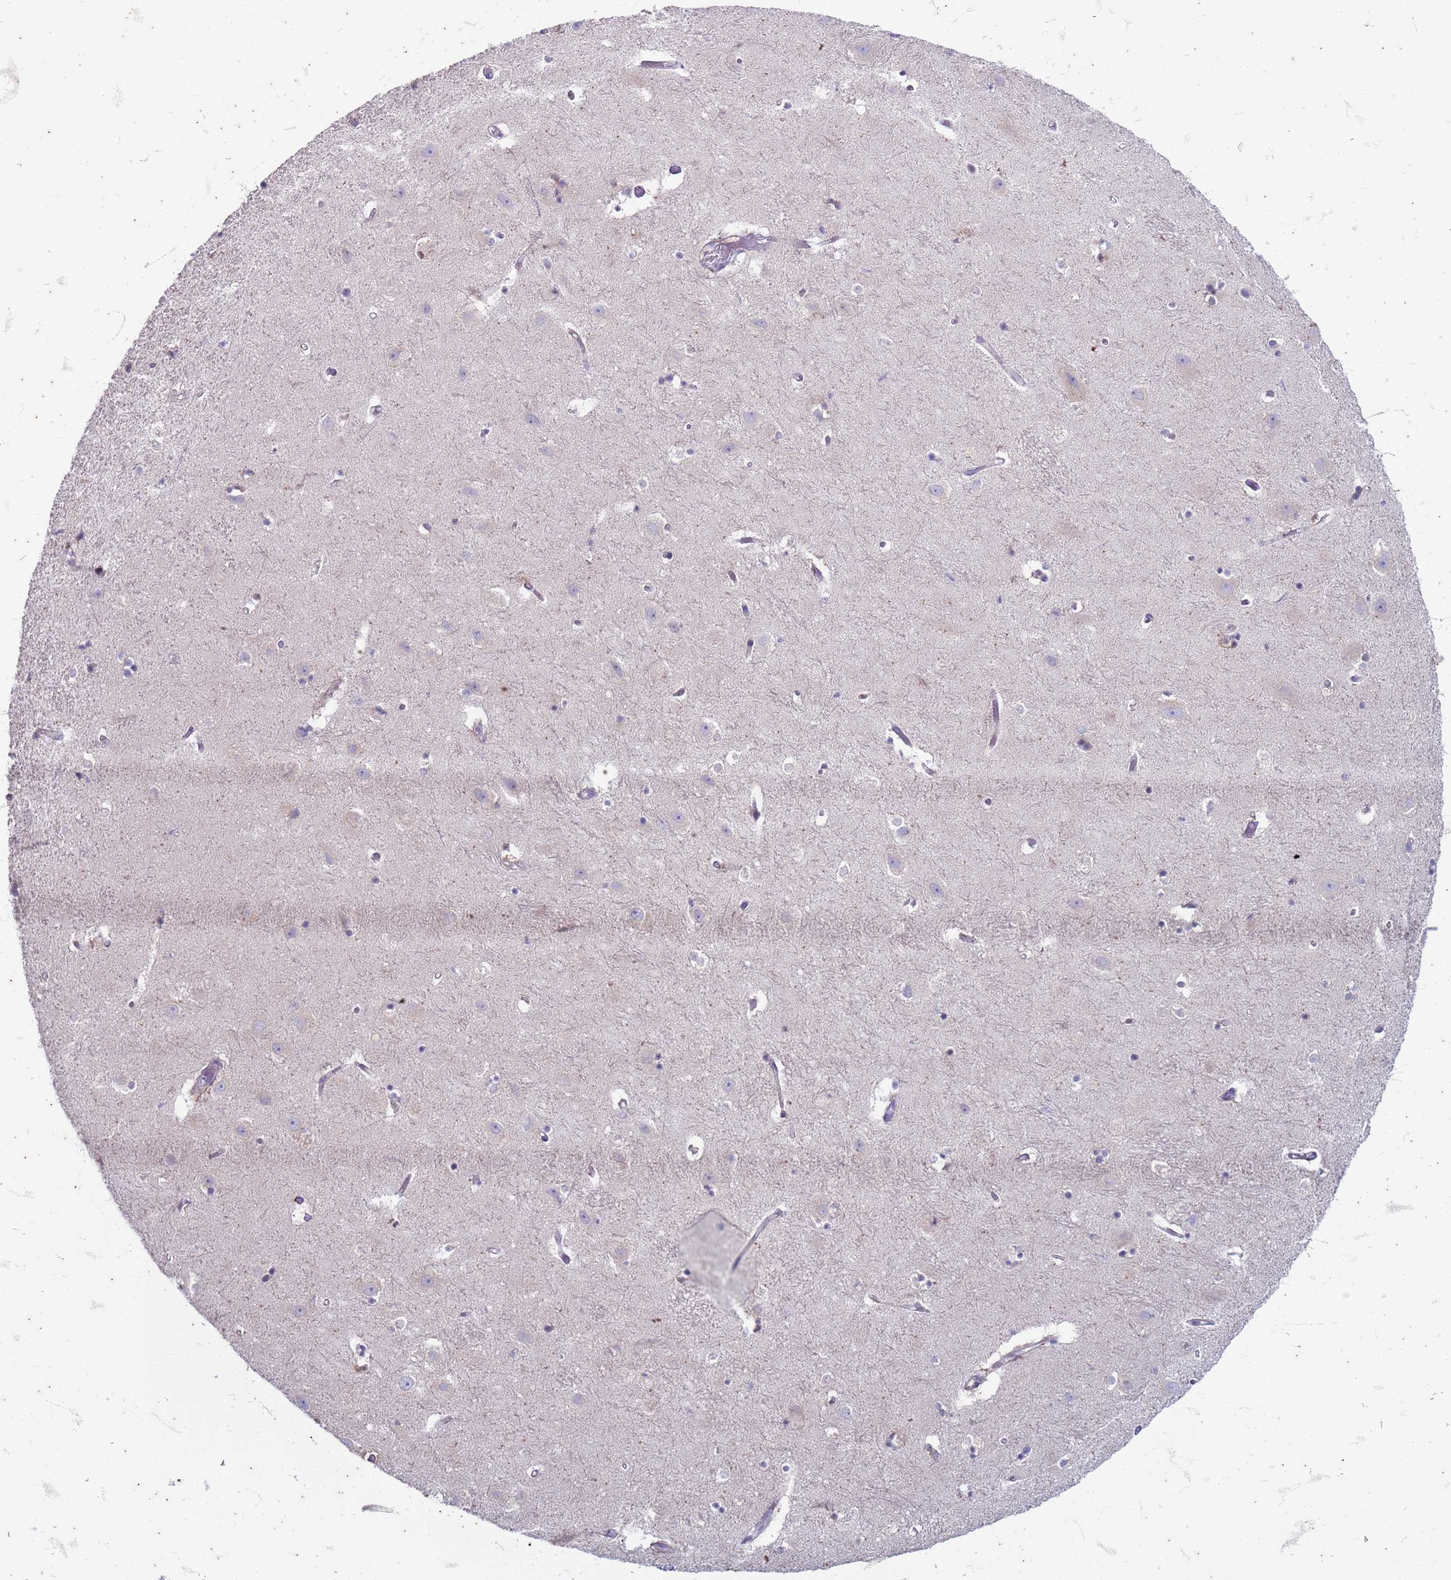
{"staining": {"intensity": "negative", "quantity": "none", "location": "none"}, "tissue": "hippocampus", "cell_type": "Glial cells", "image_type": "normal", "snomed": [{"axis": "morphology", "description": "Normal tissue, NOS"}, {"axis": "topography", "description": "Hippocampus"}], "caption": "There is no significant positivity in glial cells of hippocampus. (DAB (3,3'-diaminobenzidine) immunohistochemistry visualized using brightfield microscopy, high magnification).", "gene": "SUCO", "patient": {"sex": "female", "age": 52}}